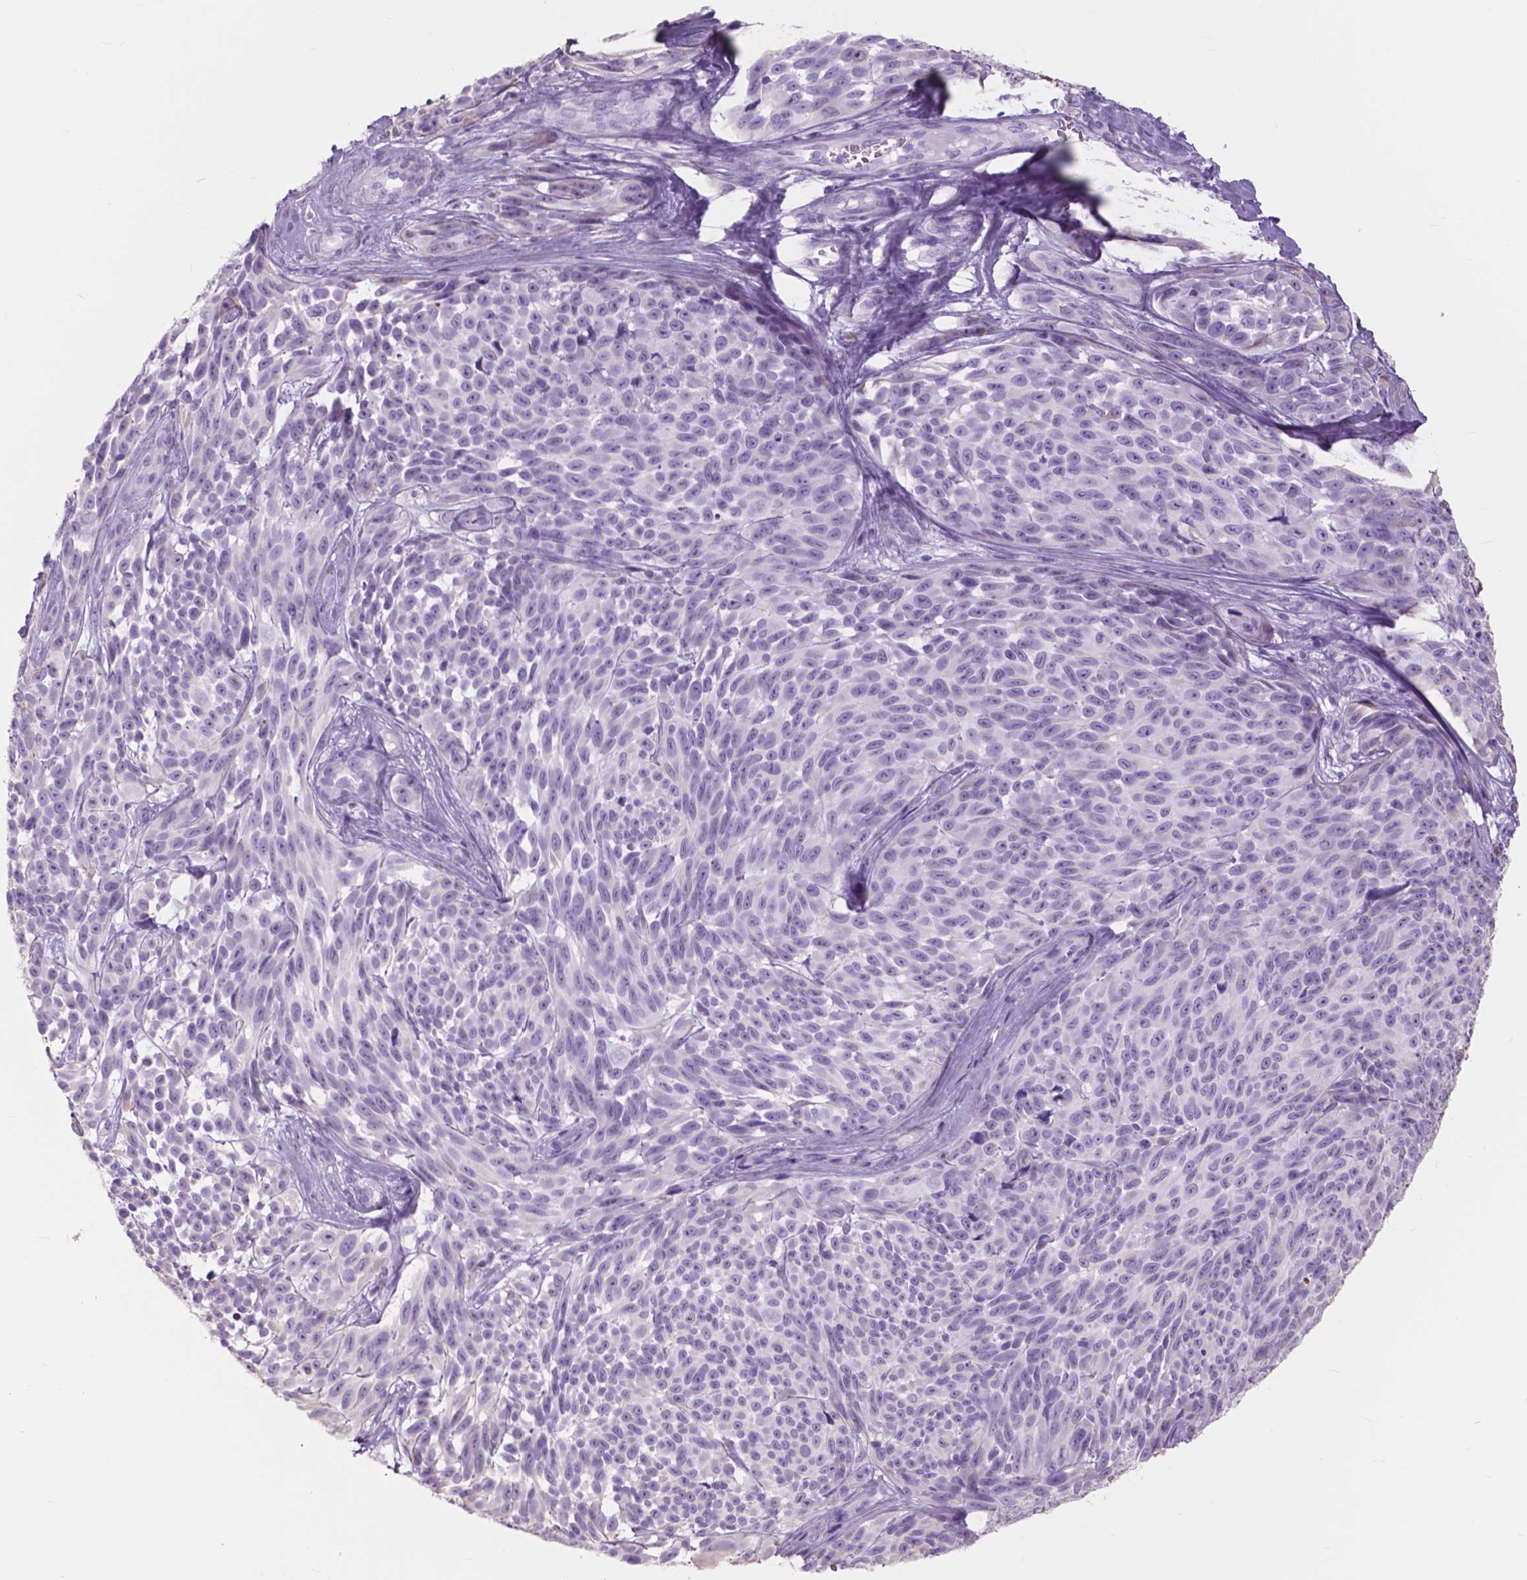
{"staining": {"intensity": "negative", "quantity": "none", "location": "none"}, "tissue": "melanoma", "cell_type": "Tumor cells", "image_type": "cancer", "snomed": [{"axis": "morphology", "description": "Malignant melanoma, NOS"}, {"axis": "topography", "description": "Skin"}], "caption": "This is a image of immunohistochemistry staining of melanoma, which shows no positivity in tumor cells.", "gene": "FXYD2", "patient": {"sex": "female", "age": 88}}